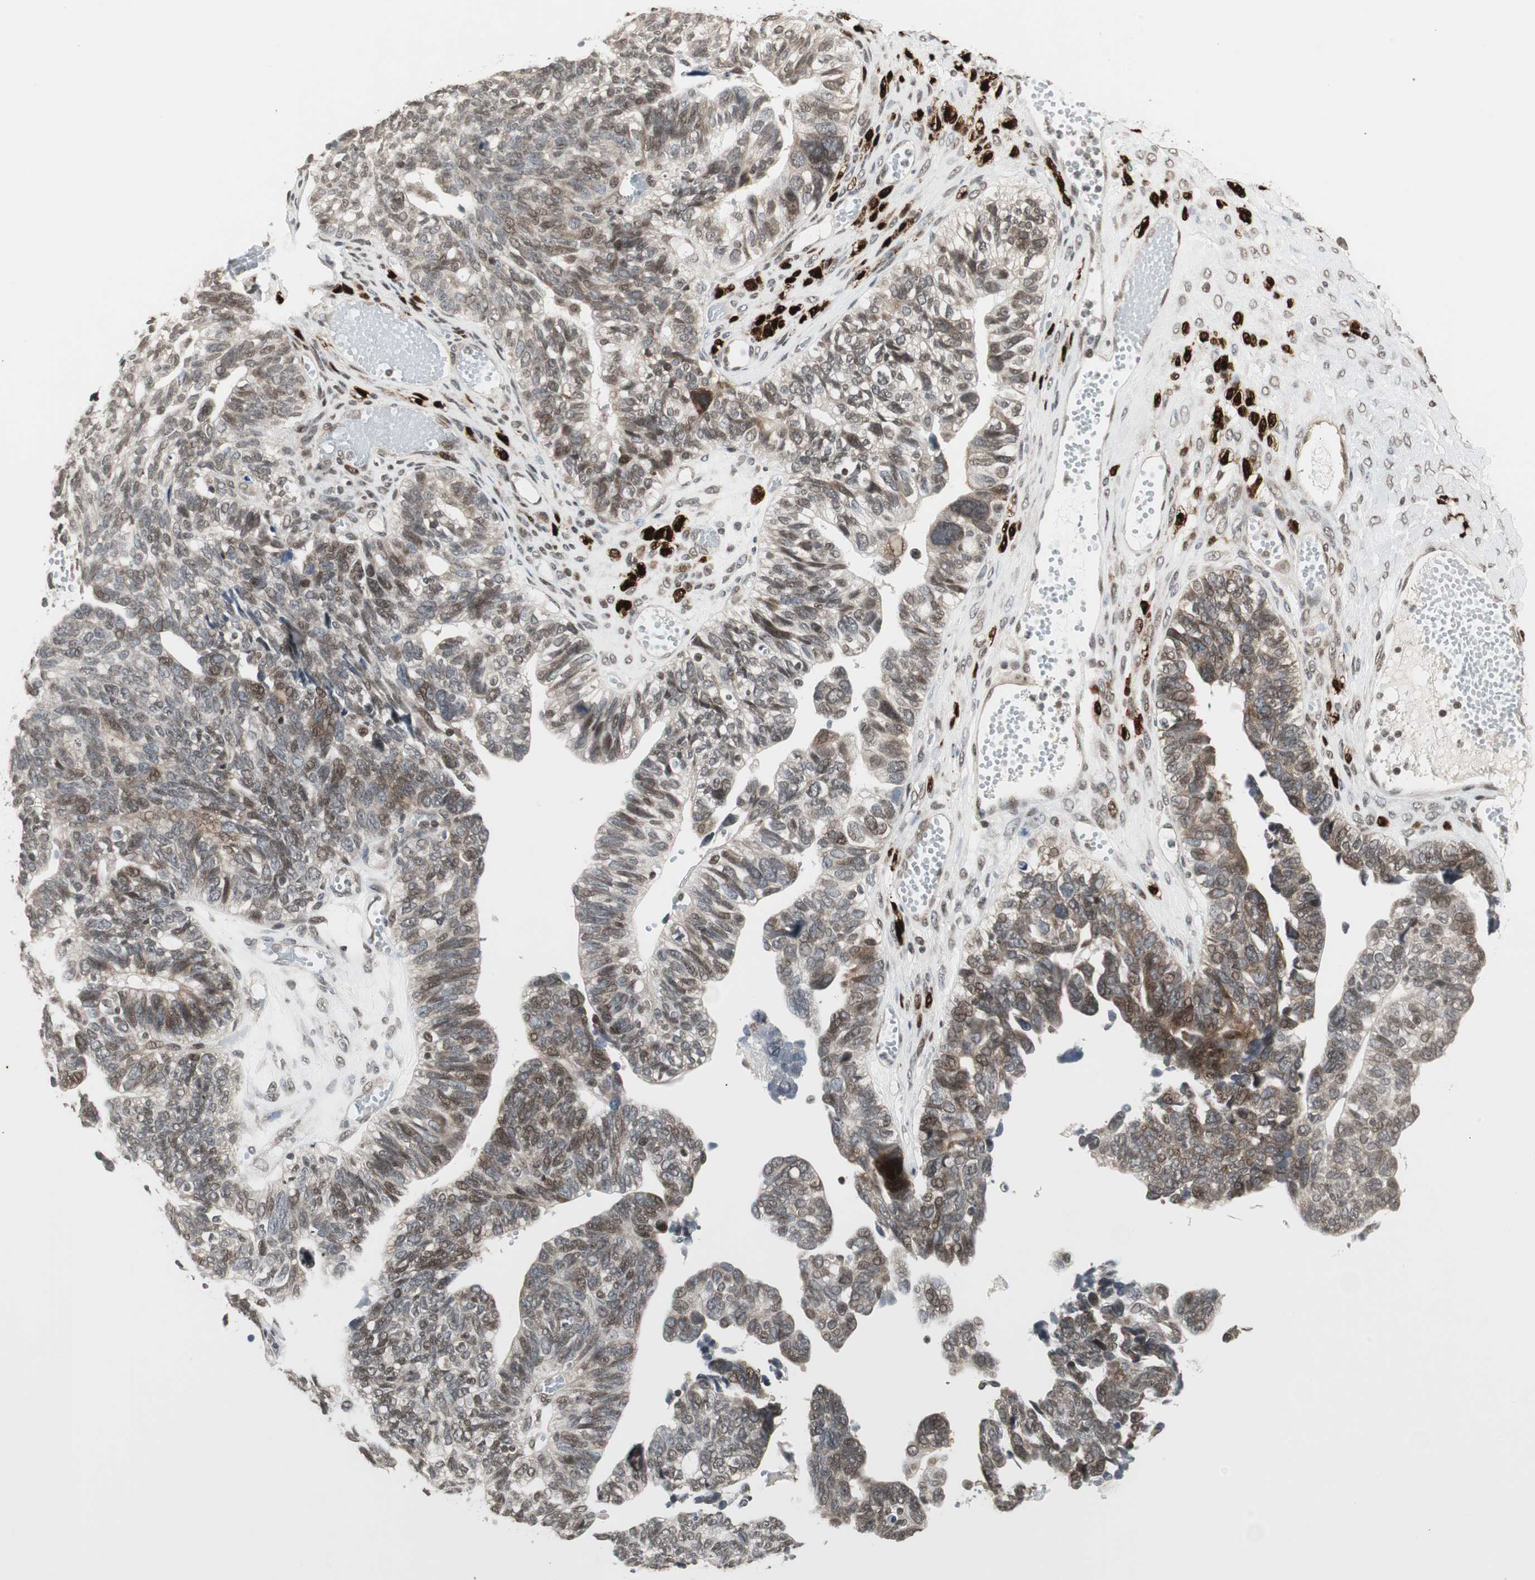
{"staining": {"intensity": "moderate", "quantity": "25%-75%", "location": "cytoplasmic/membranous,nuclear"}, "tissue": "ovarian cancer", "cell_type": "Tumor cells", "image_type": "cancer", "snomed": [{"axis": "morphology", "description": "Cystadenocarcinoma, serous, NOS"}, {"axis": "topography", "description": "Ovary"}], "caption": "Protein analysis of serous cystadenocarcinoma (ovarian) tissue shows moderate cytoplasmic/membranous and nuclear positivity in approximately 25%-75% of tumor cells.", "gene": "CBLC", "patient": {"sex": "female", "age": 79}}